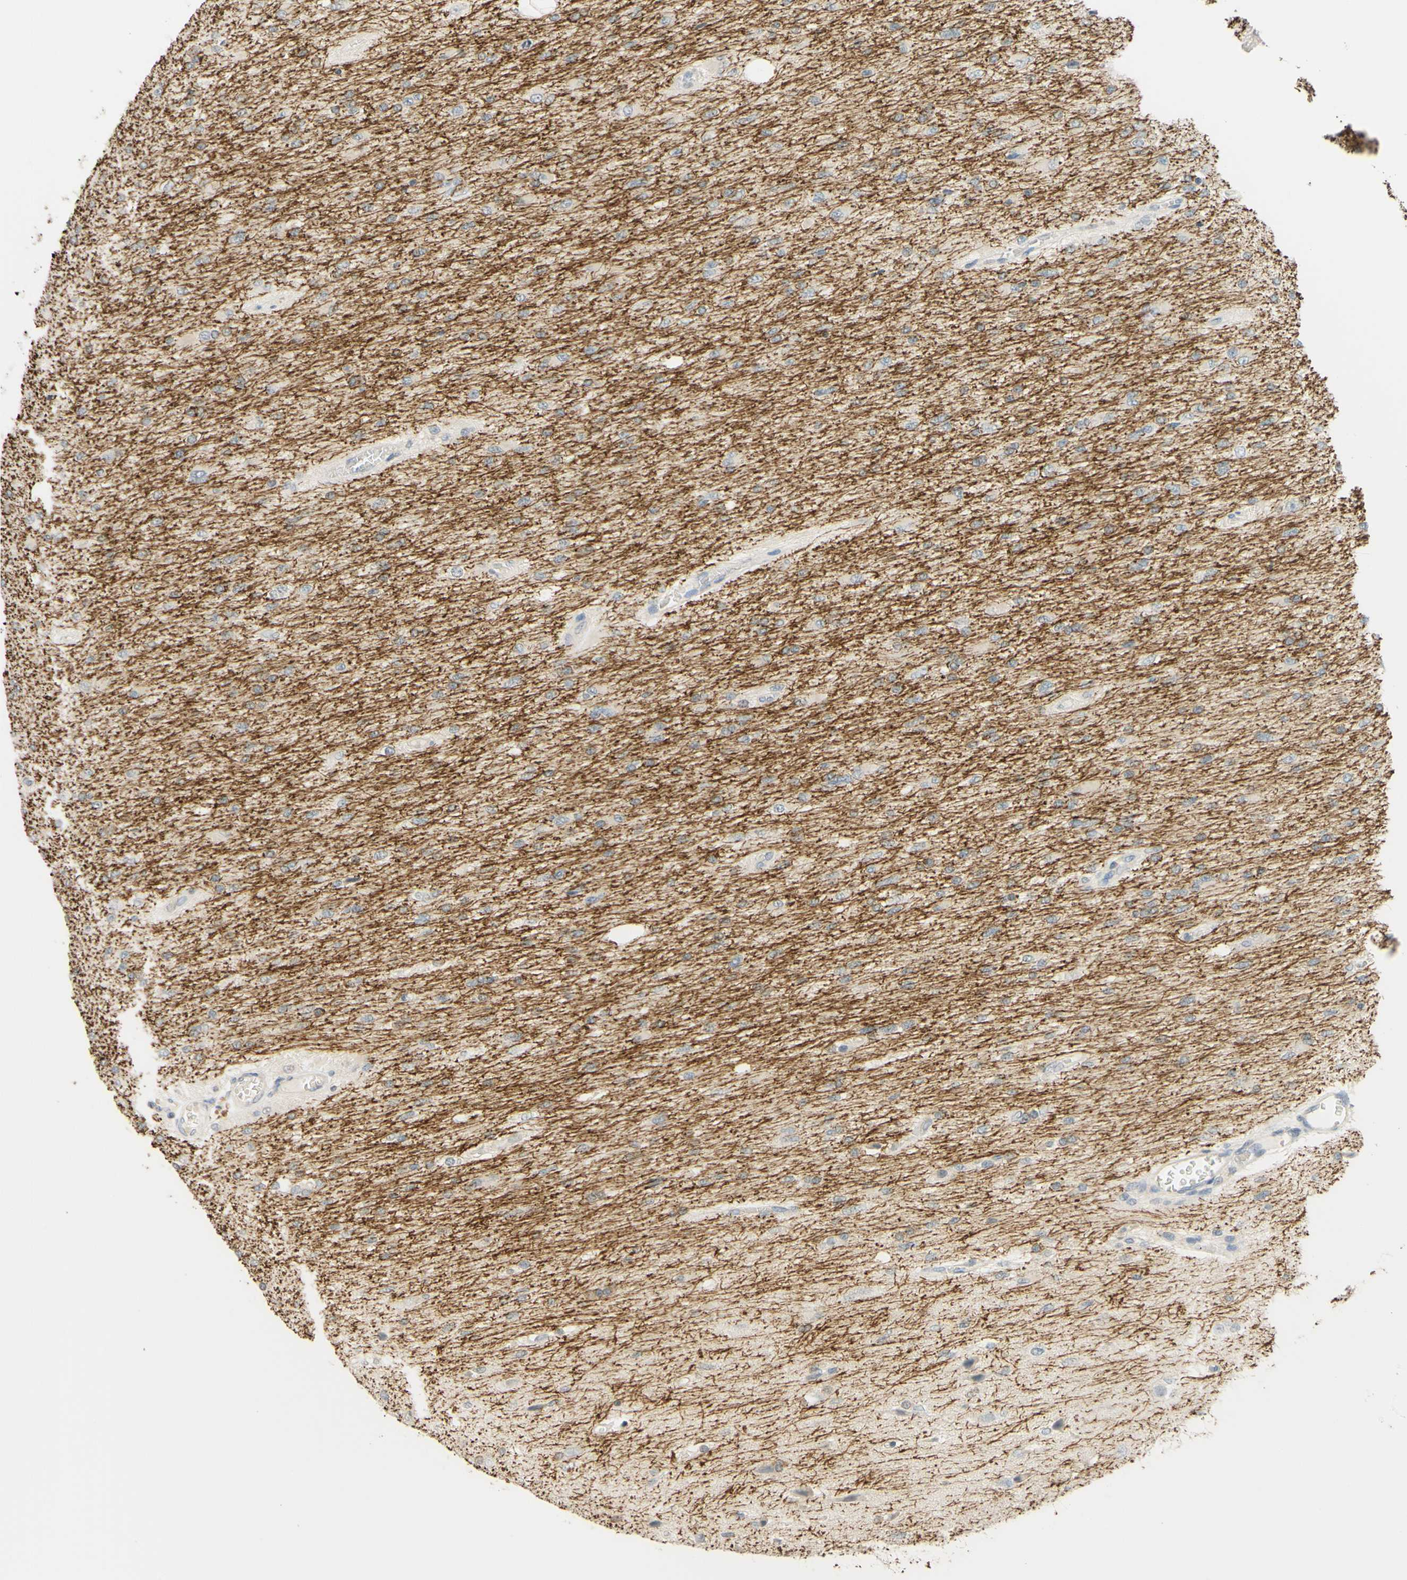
{"staining": {"intensity": "negative", "quantity": "none", "location": "none"}, "tissue": "glioma", "cell_type": "Tumor cells", "image_type": "cancer", "snomed": [{"axis": "morphology", "description": "Glioma, malignant, High grade"}, {"axis": "topography", "description": "Cerebral cortex"}], "caption": "A high-resolution micrograph shows immunohistochemistry staining of malignant high-grade glioma, which displays no significant expression in tumor cells.", "gene": "MAG", "patient": {"sex": "female", "age": 36}}